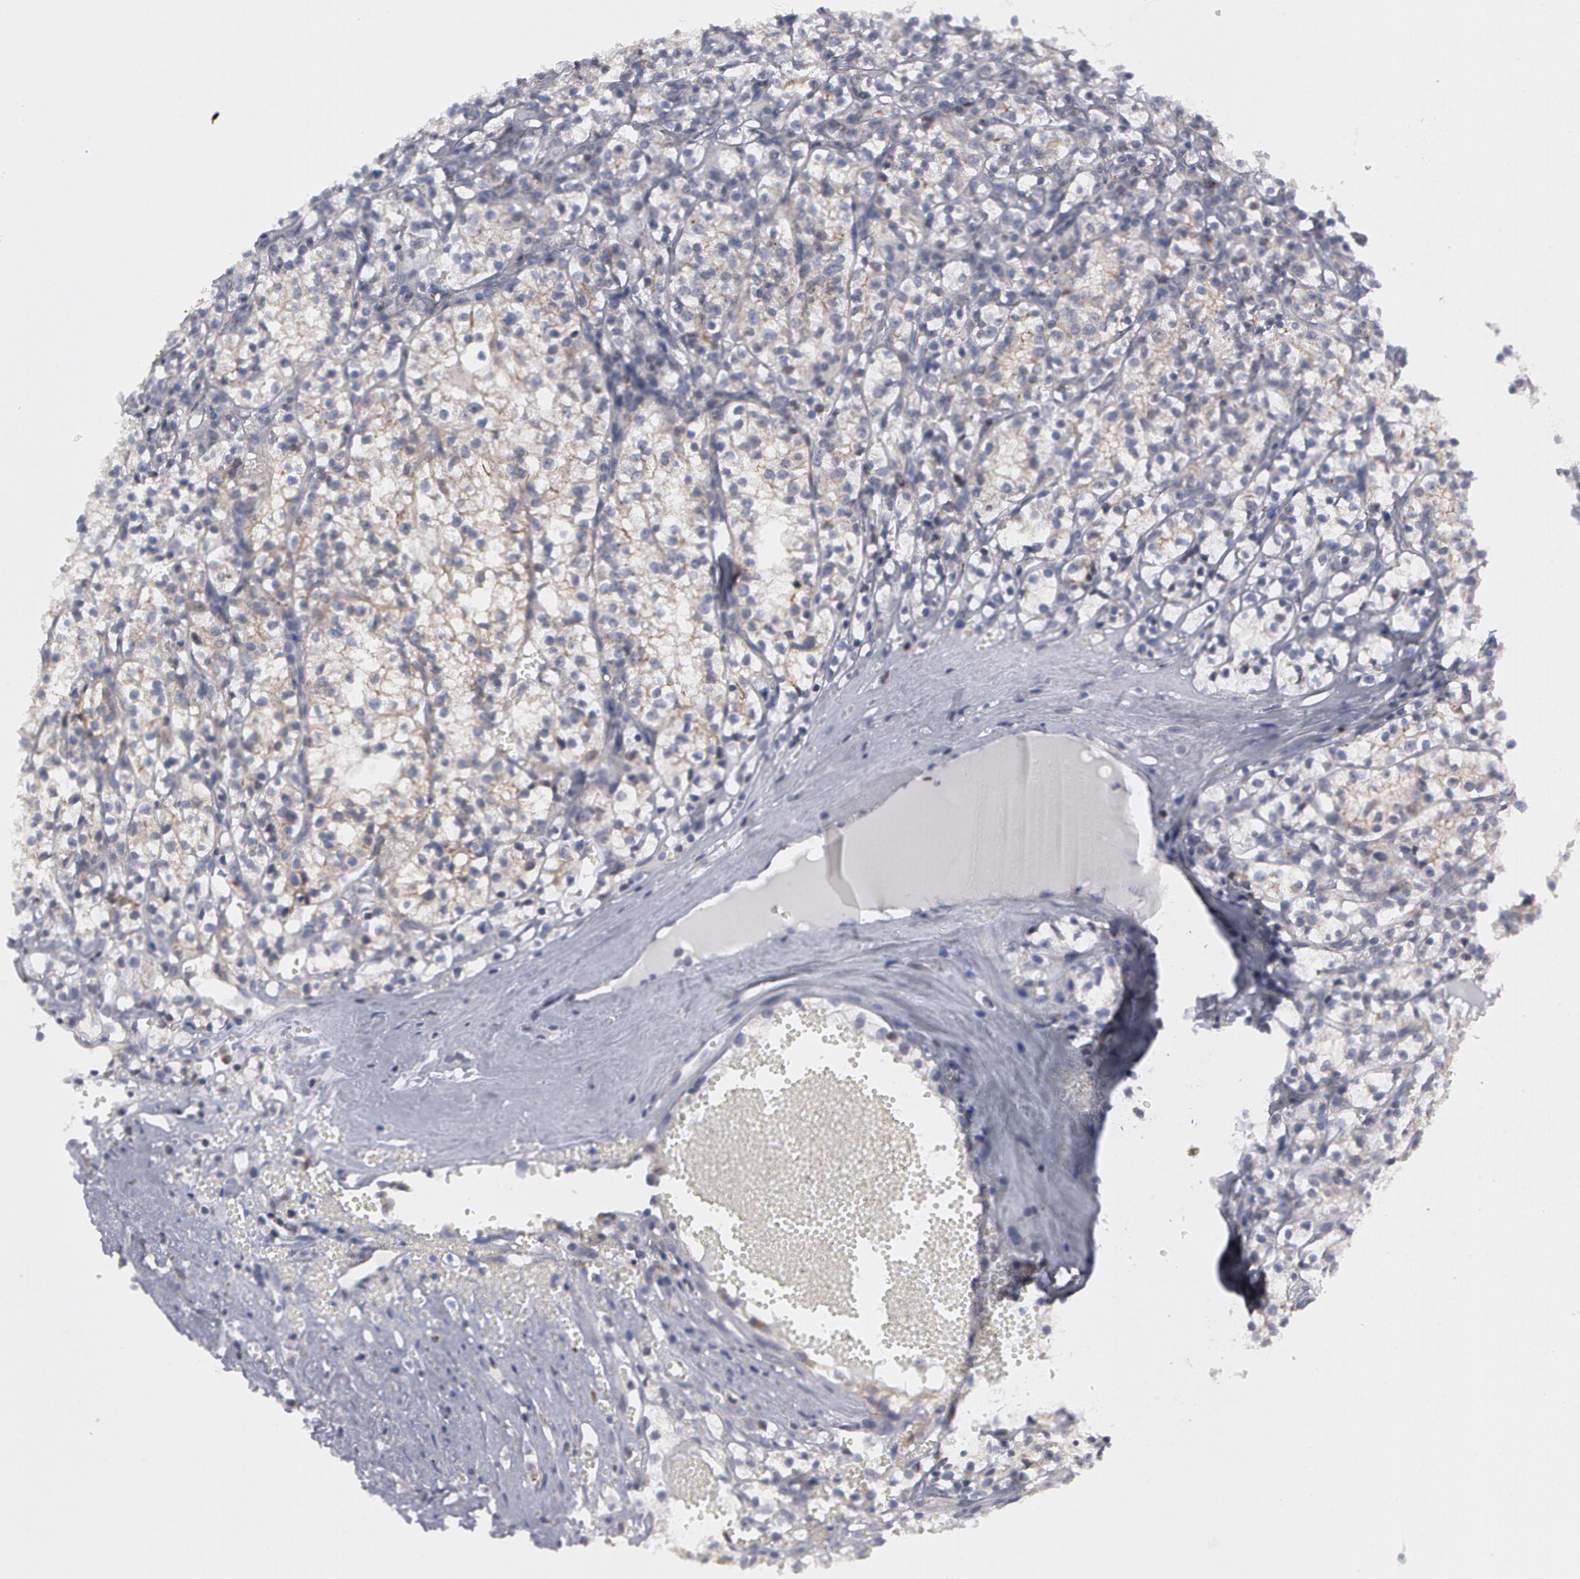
{"staining": {"intensity": "weak", "quantity": "<25%", "location": "cytoplasmic/membranous"}, "tissue": "renal cancer", "cell_type": "Tumor cells", "image_type": "cancer", "snomed": [{"axis": "morphology", "description": "Adenocarcinoma, NOS"}, {"axis": "topography", "description": "Kidney"}], "caption": "DAB immunohistochemical staining of human renal cancer (adenocarcinoma) reveals no significant staining in tumor cells.", "gene": "ERBB2", "patient": {"sex": "male", "age": 61}}